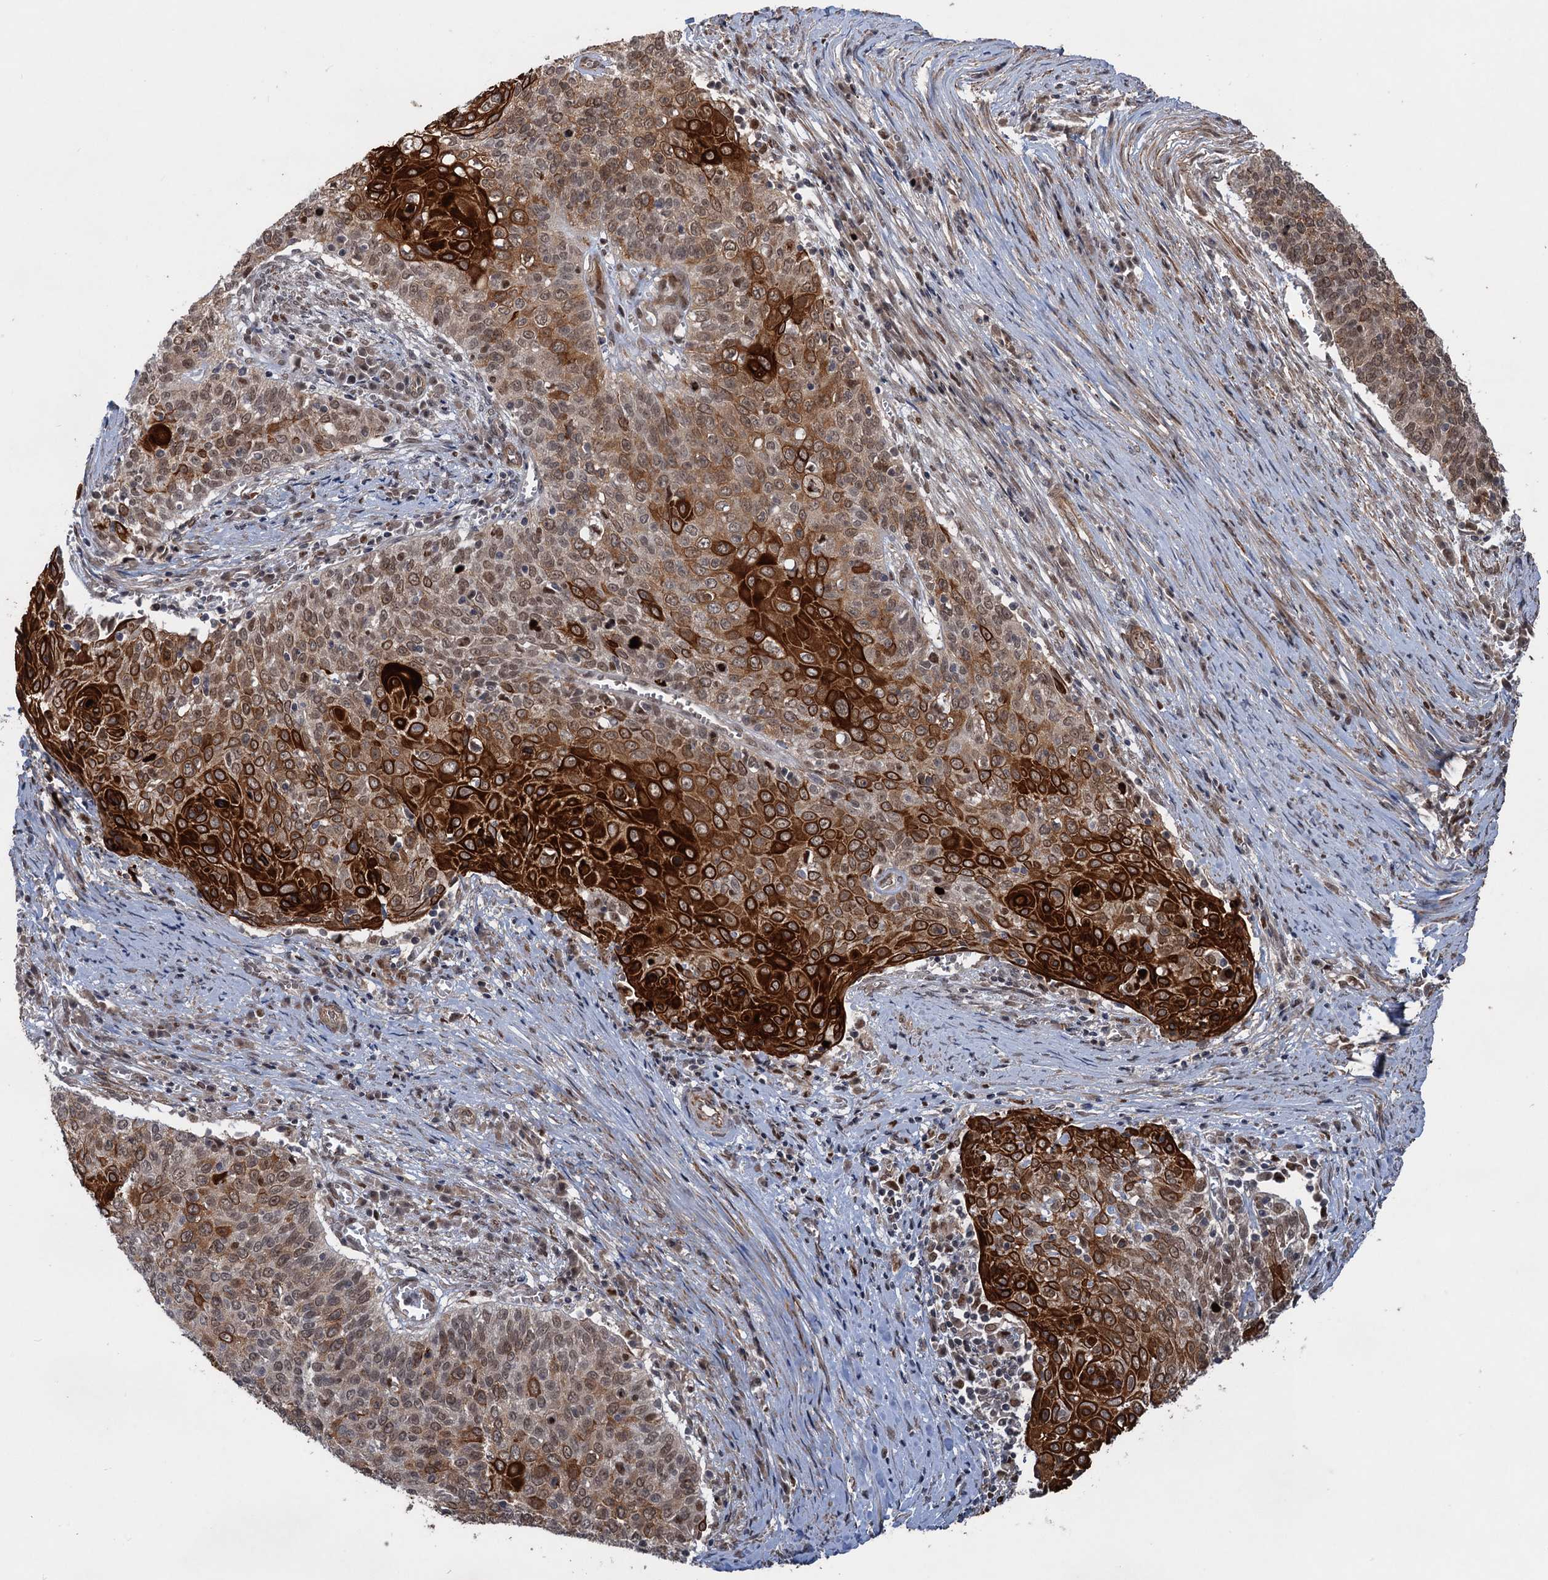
{"staining": {"intensity": "strong", "quantity": "<25%", "location": "cytoplasmic/membranous"}, "tissue": "cervical cancer", "cell_type": "Tumor cells", "image_type": "cancer", "snomed": [{"axis": "morphology", "description": "Squamous cell carcinoma, NOS"}, {"axis": "topography", "description": "Cervix"}], "caption": "A high-resolution photomicrograph shows immunohistochemistry (IHC) staining of cervical cancer (squamous cell carcinoma), which shows strong cytoplasmic/membranous positivity in about <25% of tumor cells. The staining is performed using DAB (3,3'-diaminobenzidine) brown chromogen to label protein expression. The nuclei are counter-stained blue using hematoxylin.", "gene": "TTC31", "patient": {"sex": "female", "age": 39}}